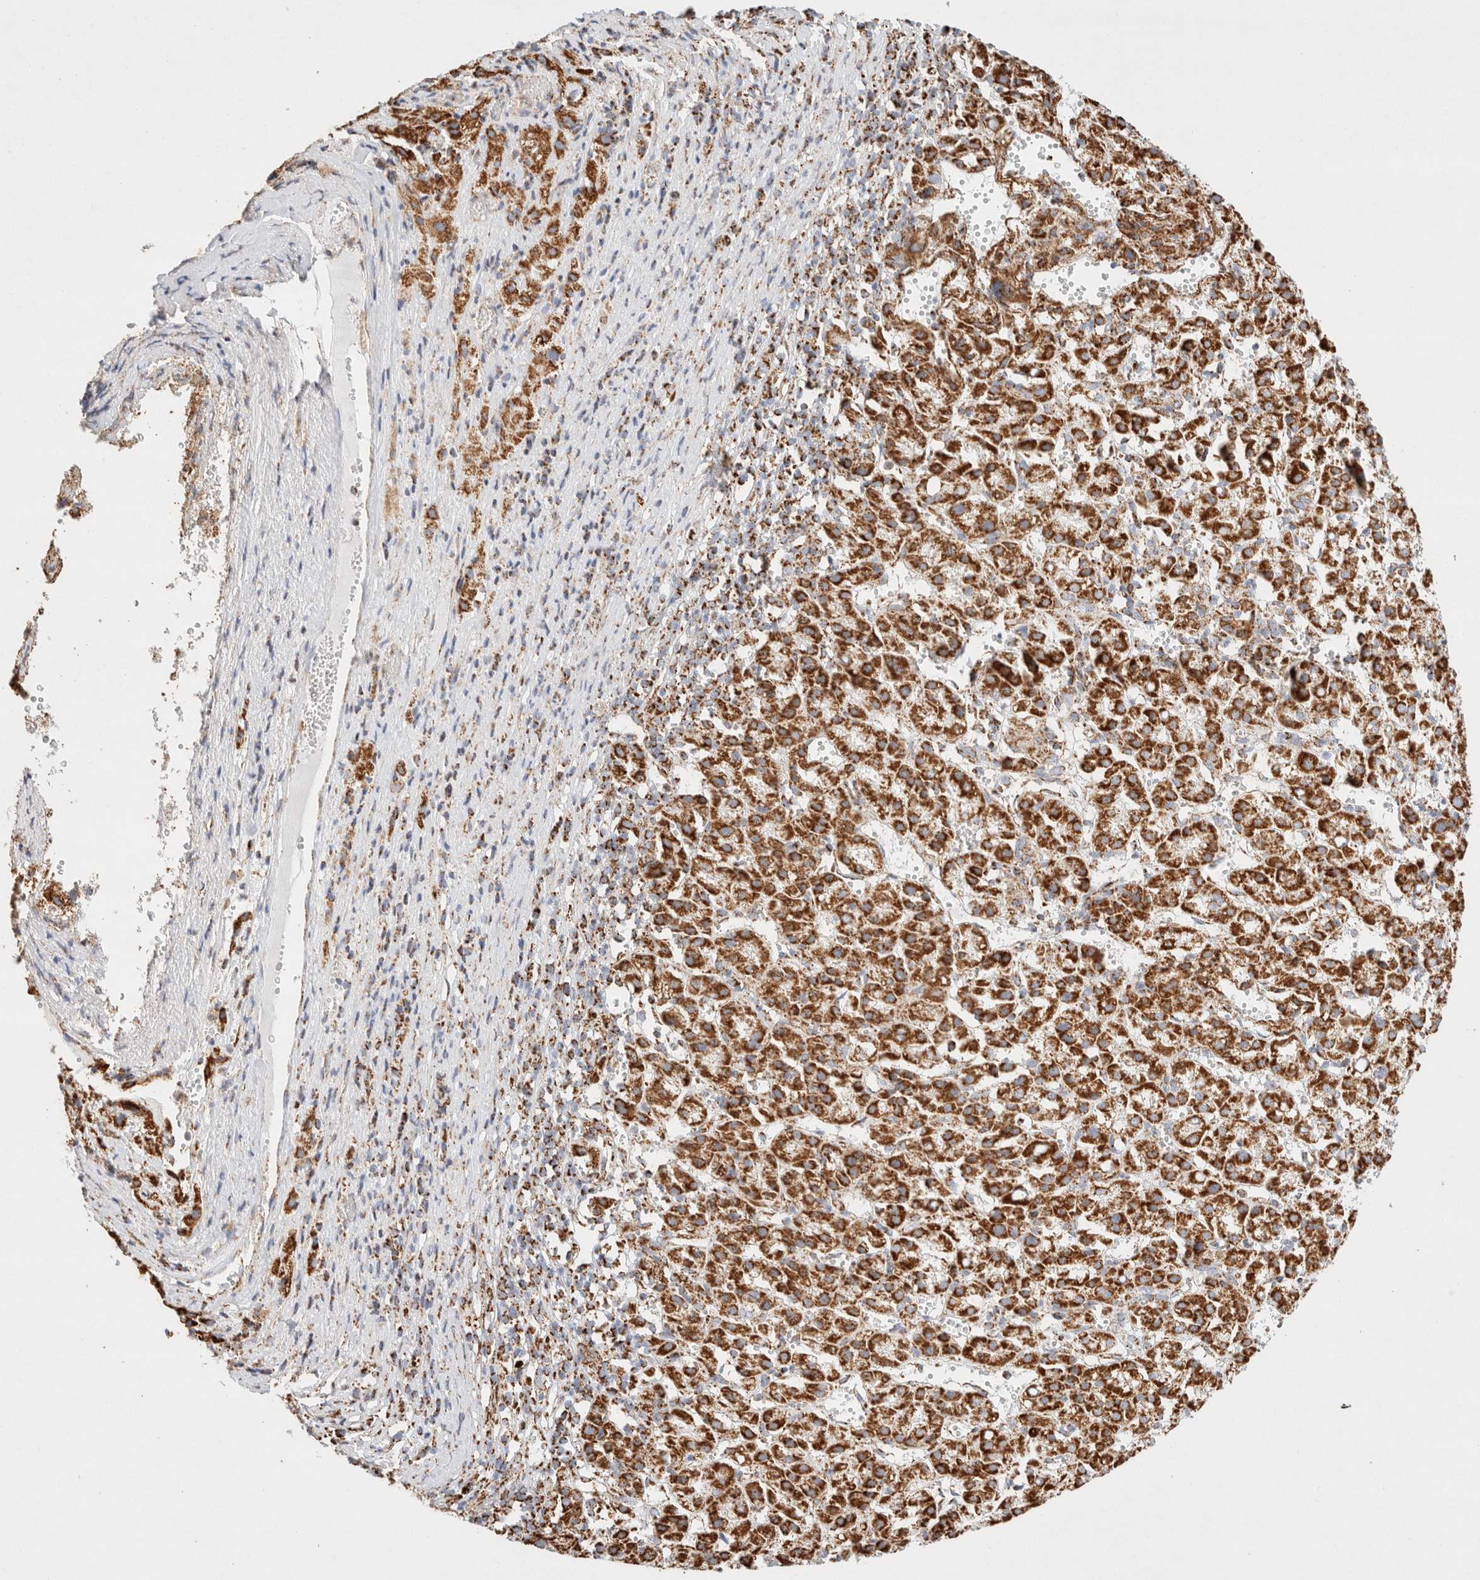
{"staining": {"intensity": "strong", "quantity": ">75%", "location": "cytoplasmic/membranous"}, "tissue": "liver cancer", "cell_type": "Tumor cells", "image_type": "cancer", "snomed": [{"axis": "morphology", "description": "Carcinoma, Hepatocellular, NOS"}, {"axis": "topography", "description": "Liver"}], "caption": "Liver cancer (hepatocellular carcinoma) tissue demonstrates strong cytoplasmic/membranous positivity in about >75% of tumor cells", "gene": "PHB2", "patient": {"sex": "female", "age": 58}}